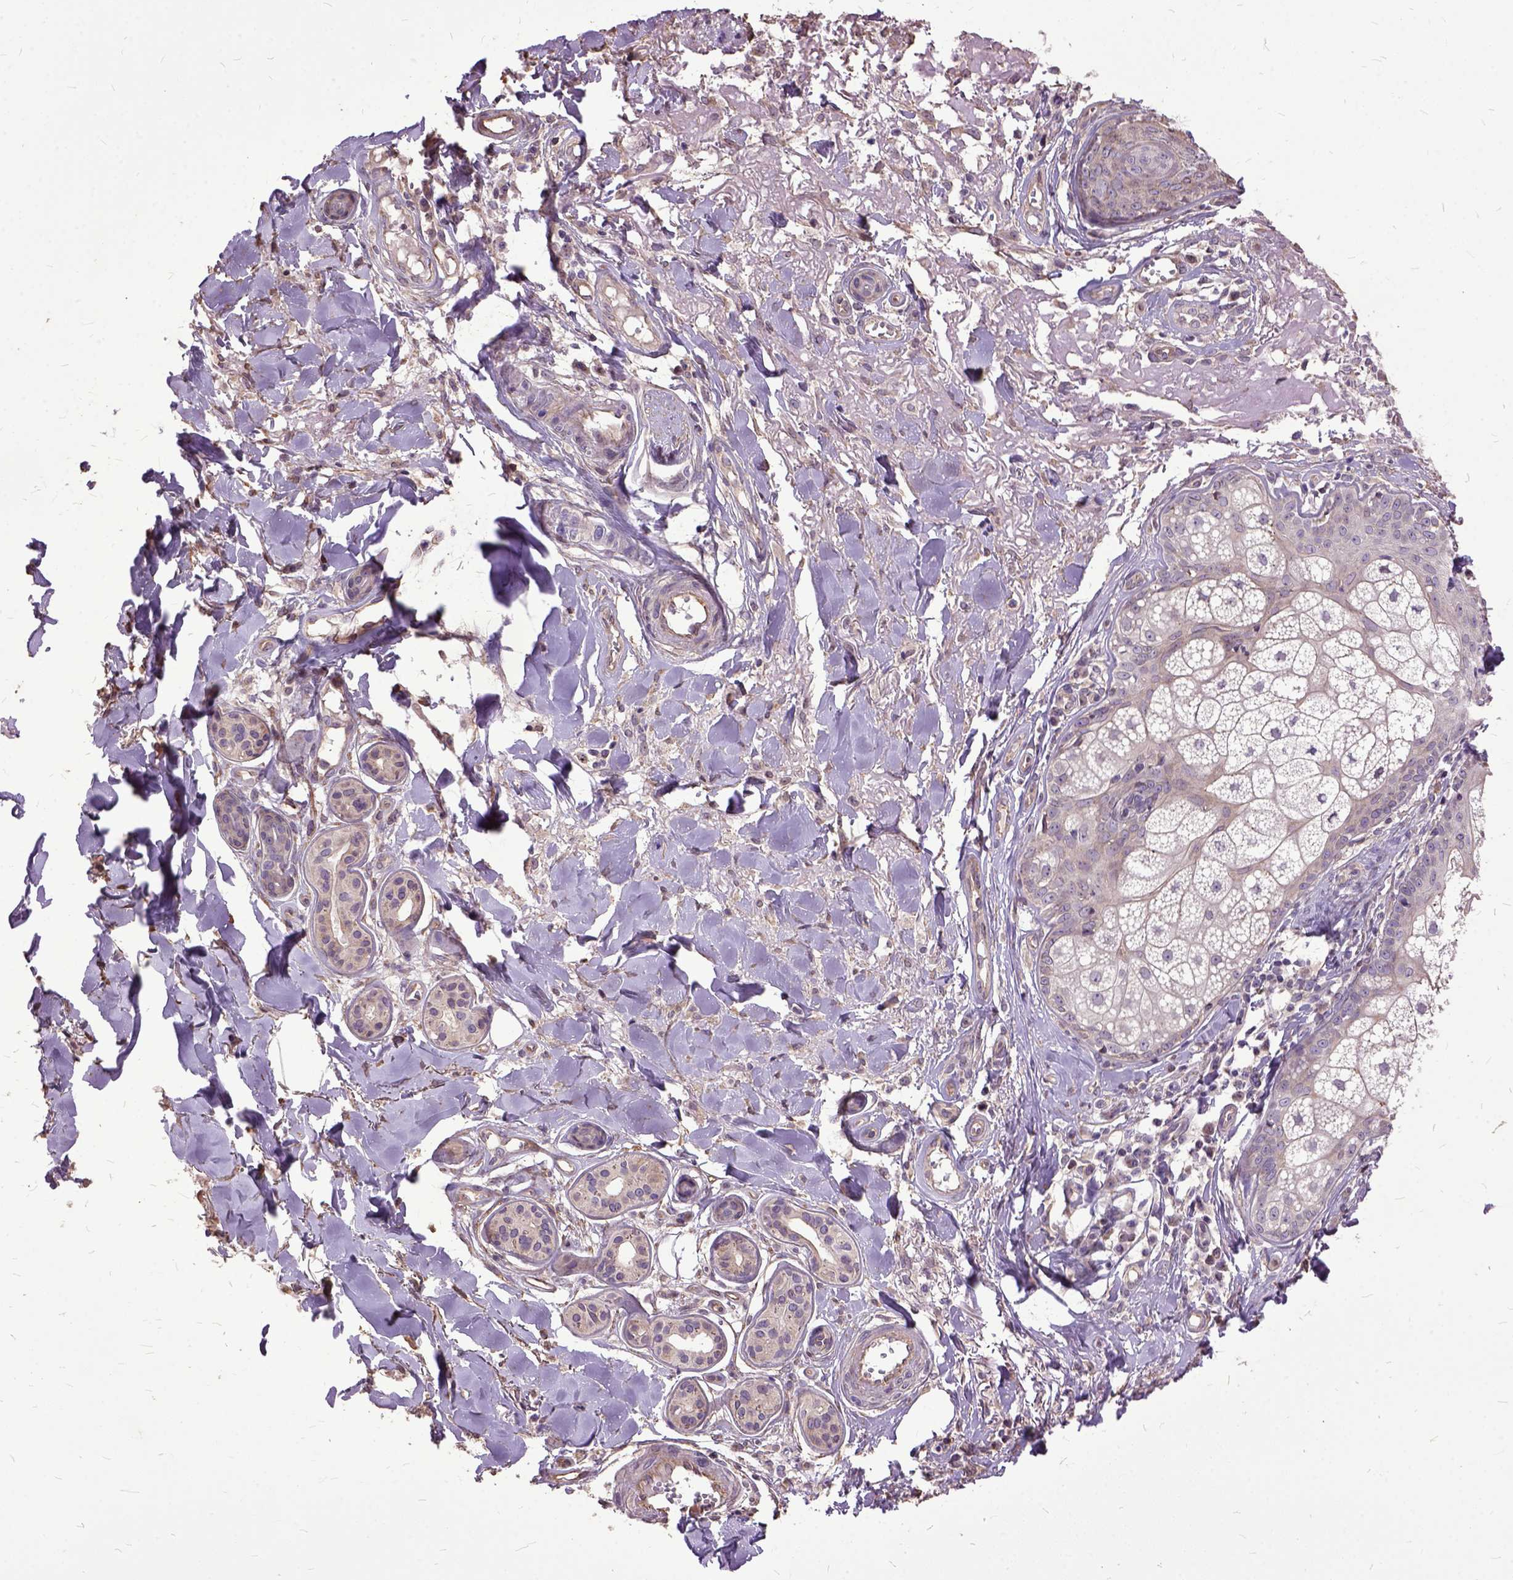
{"staining": {"intensity": "negative", "quantity": "none", "location": "none"}, "tissue": "skin cancer", "cell_type": "Tumor cells", "image_type": "cancer", "snomed": [{"axis": "morphology", "description": "Squamous cell carcinoma, NOS"}, {"axis": "topography", "description": "Skin"}], "caption": "DAB (3,3'-diaminobenzidine) immunohistochemical staining of human skin squamous cell carcinoma demonstrates no significant staining in tumor cells.", "gene": "AREG", "patient": {"sex": "male", "age": 75}}